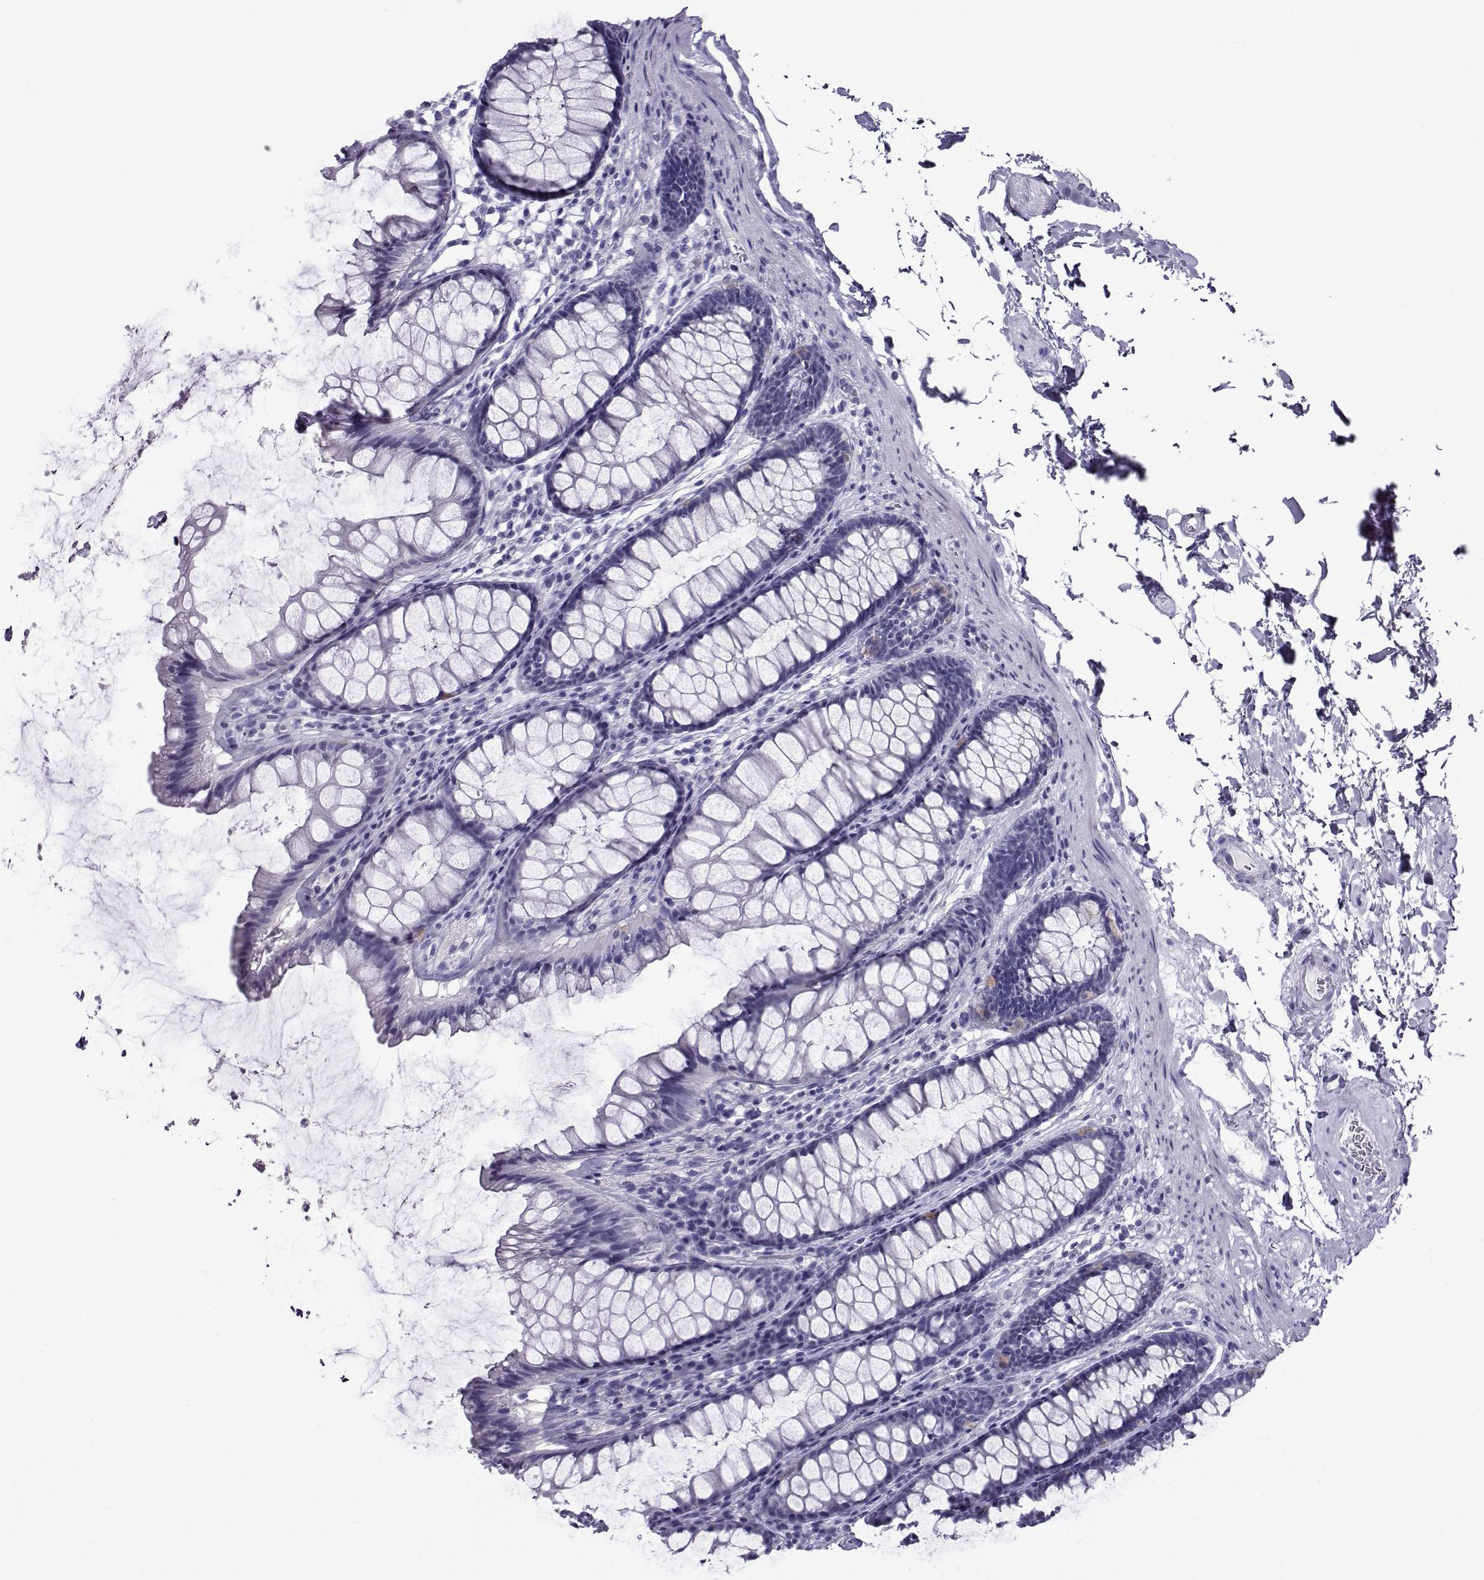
{"staining": {"intensity": "negative", "quantity": "none", "location": "none"}, "tissue": "rectum", "cell_type": "Glandular cells", "image_type": "normal", "snomed": [{"axis": "morphology", "description": "Normal tissue, NOS"}, {"axis": "topography", "description": "Rectum"}], "caption": "The photomicrograph reveals no staining of glandular cells in normal rectum.", "gene": "CRYBB1", "patient": {"sex": "male", "age": 72}}